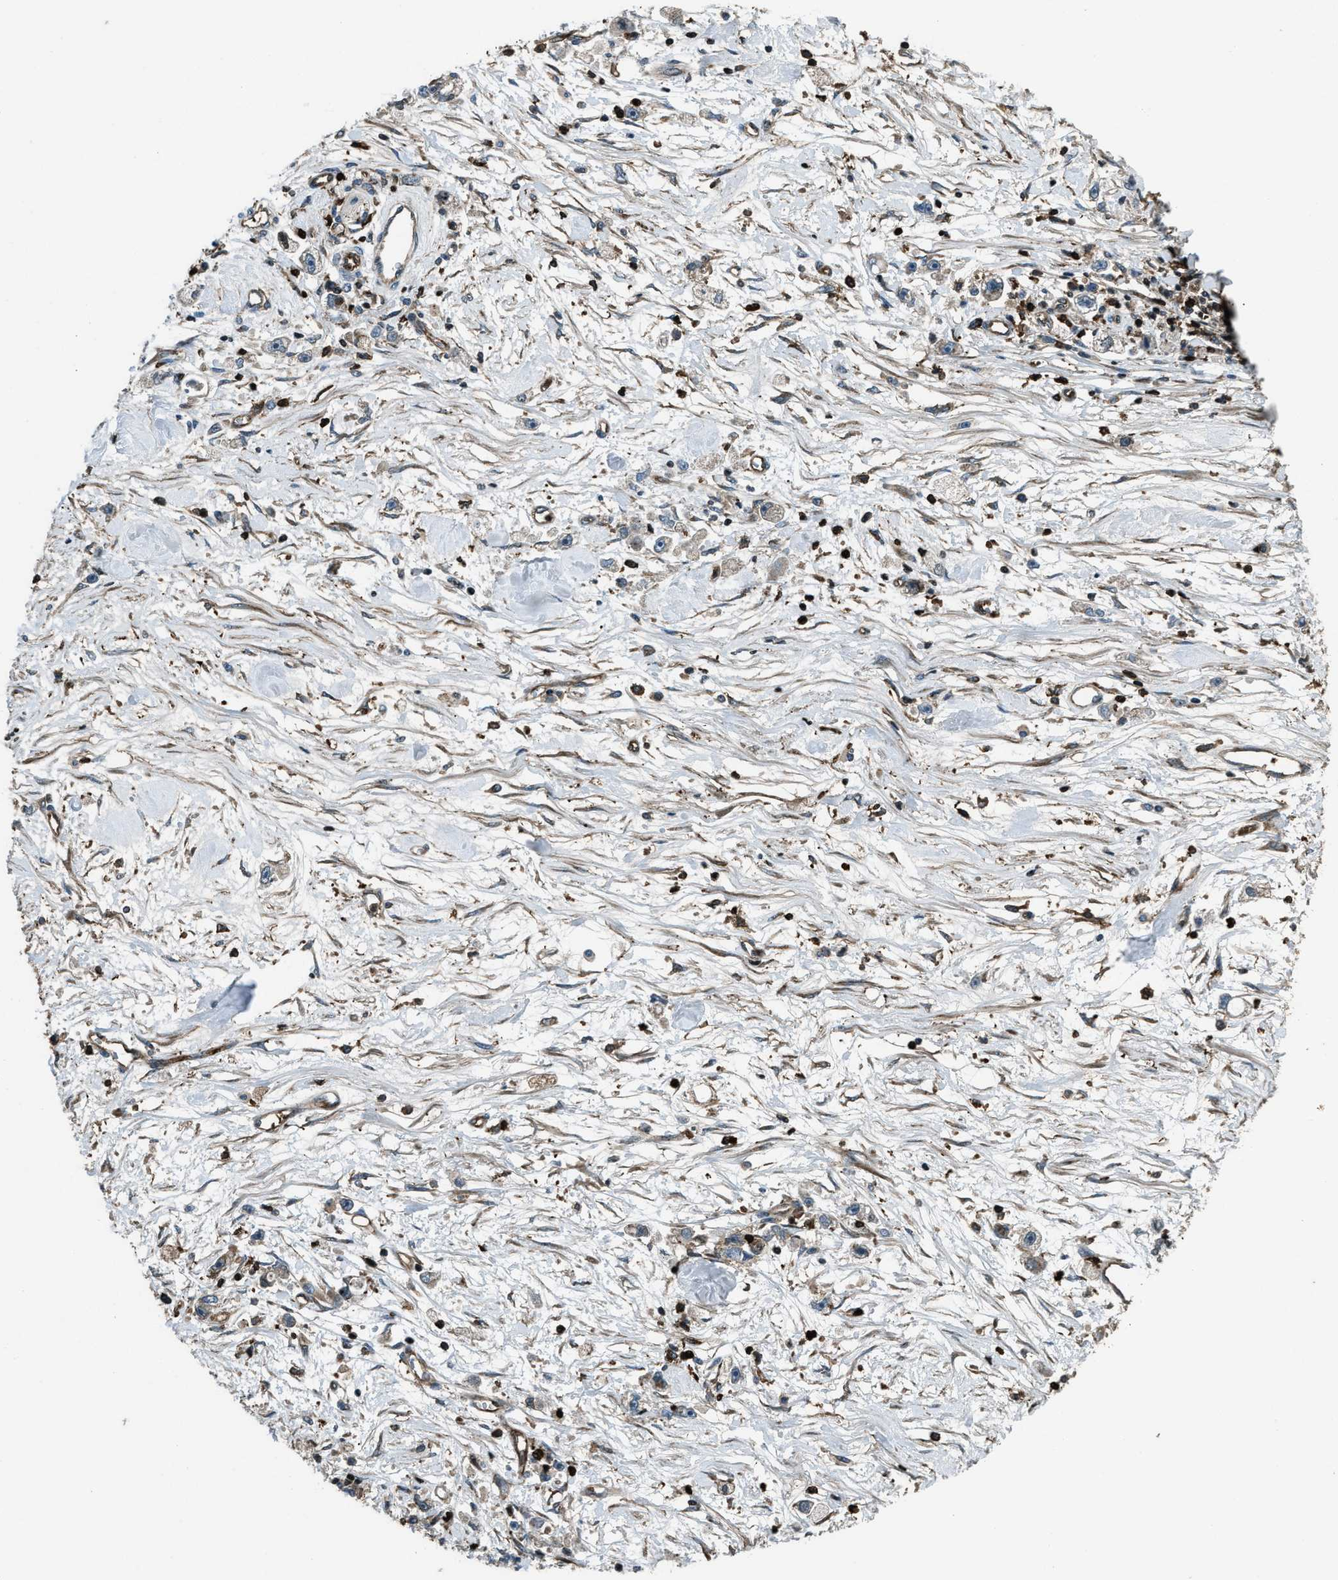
{"staining": {"intensity": "weak", "quantity": "25%-75%", "location": "cytoplasmic/membranous"}, "tissue": "stomach cancer", "cell_type": "Tumor cells", "image_type": "cancer", "snomed": [{"axis": "morphology", "description": "Adenocarcinoma, NOS"}, {"axis": "topography", "description": "Stomach"}], "caption": "Protein analysis of stomach cancer tissue exhibits weak cytoplasmic/membranous staining in about 25%-75% of tumor cells.", "gene": "SNX30", "patient": {"sex": "female", "age": 59}}